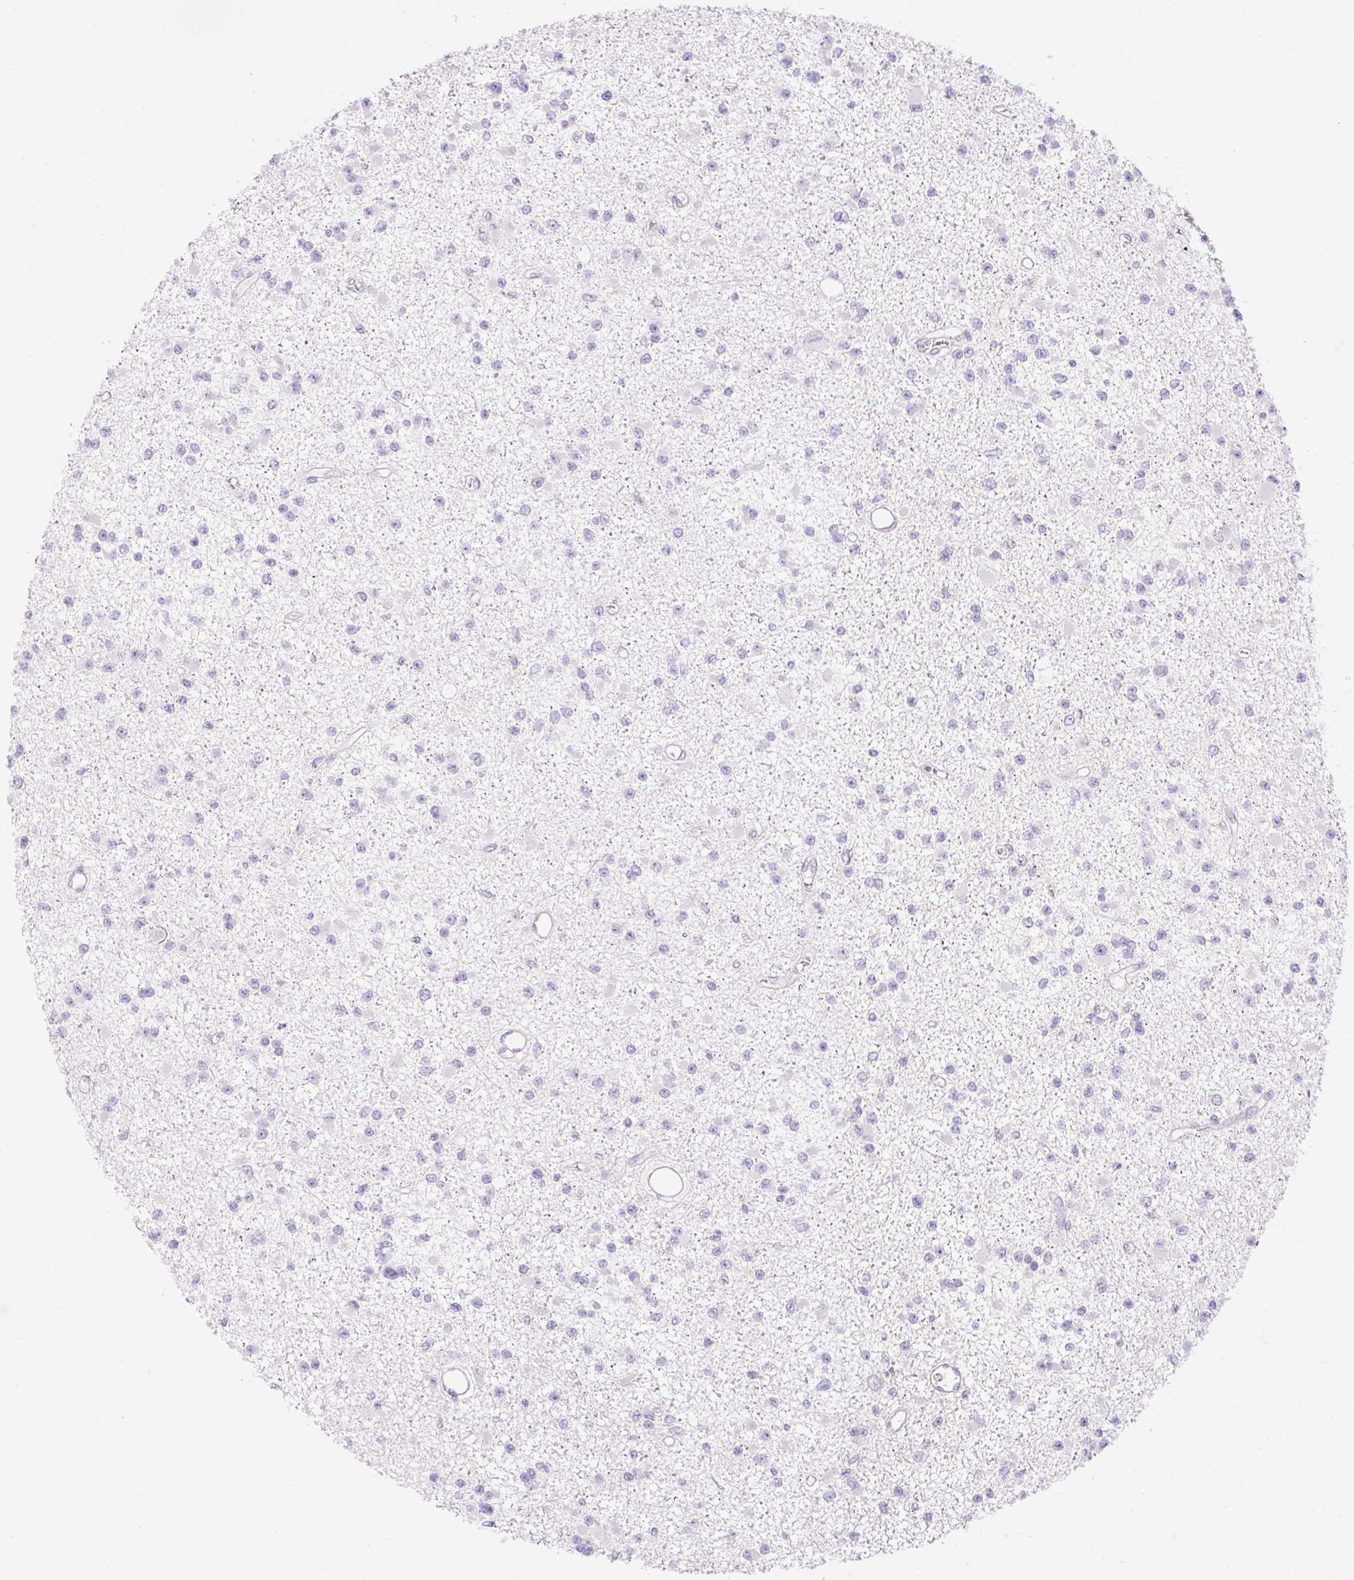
{"staining": {"intensity": "negative", "quantity": "none", "location": "none"}, "tissue": "glioma", "cell_type": "Tumor cells", "image_type": "cancer", "snomed": [{"axis": "morphology", "description": "Glioma, malignant, Low grade"}, {"axis": "topography", "description": "Brain"}], "caption": "IHC of human malignant glioma (low-grade) exhibits no expression in tumor cells.", "gene": "CORO7-PAM16", "patient": {"sex": "female", "age": 22}}